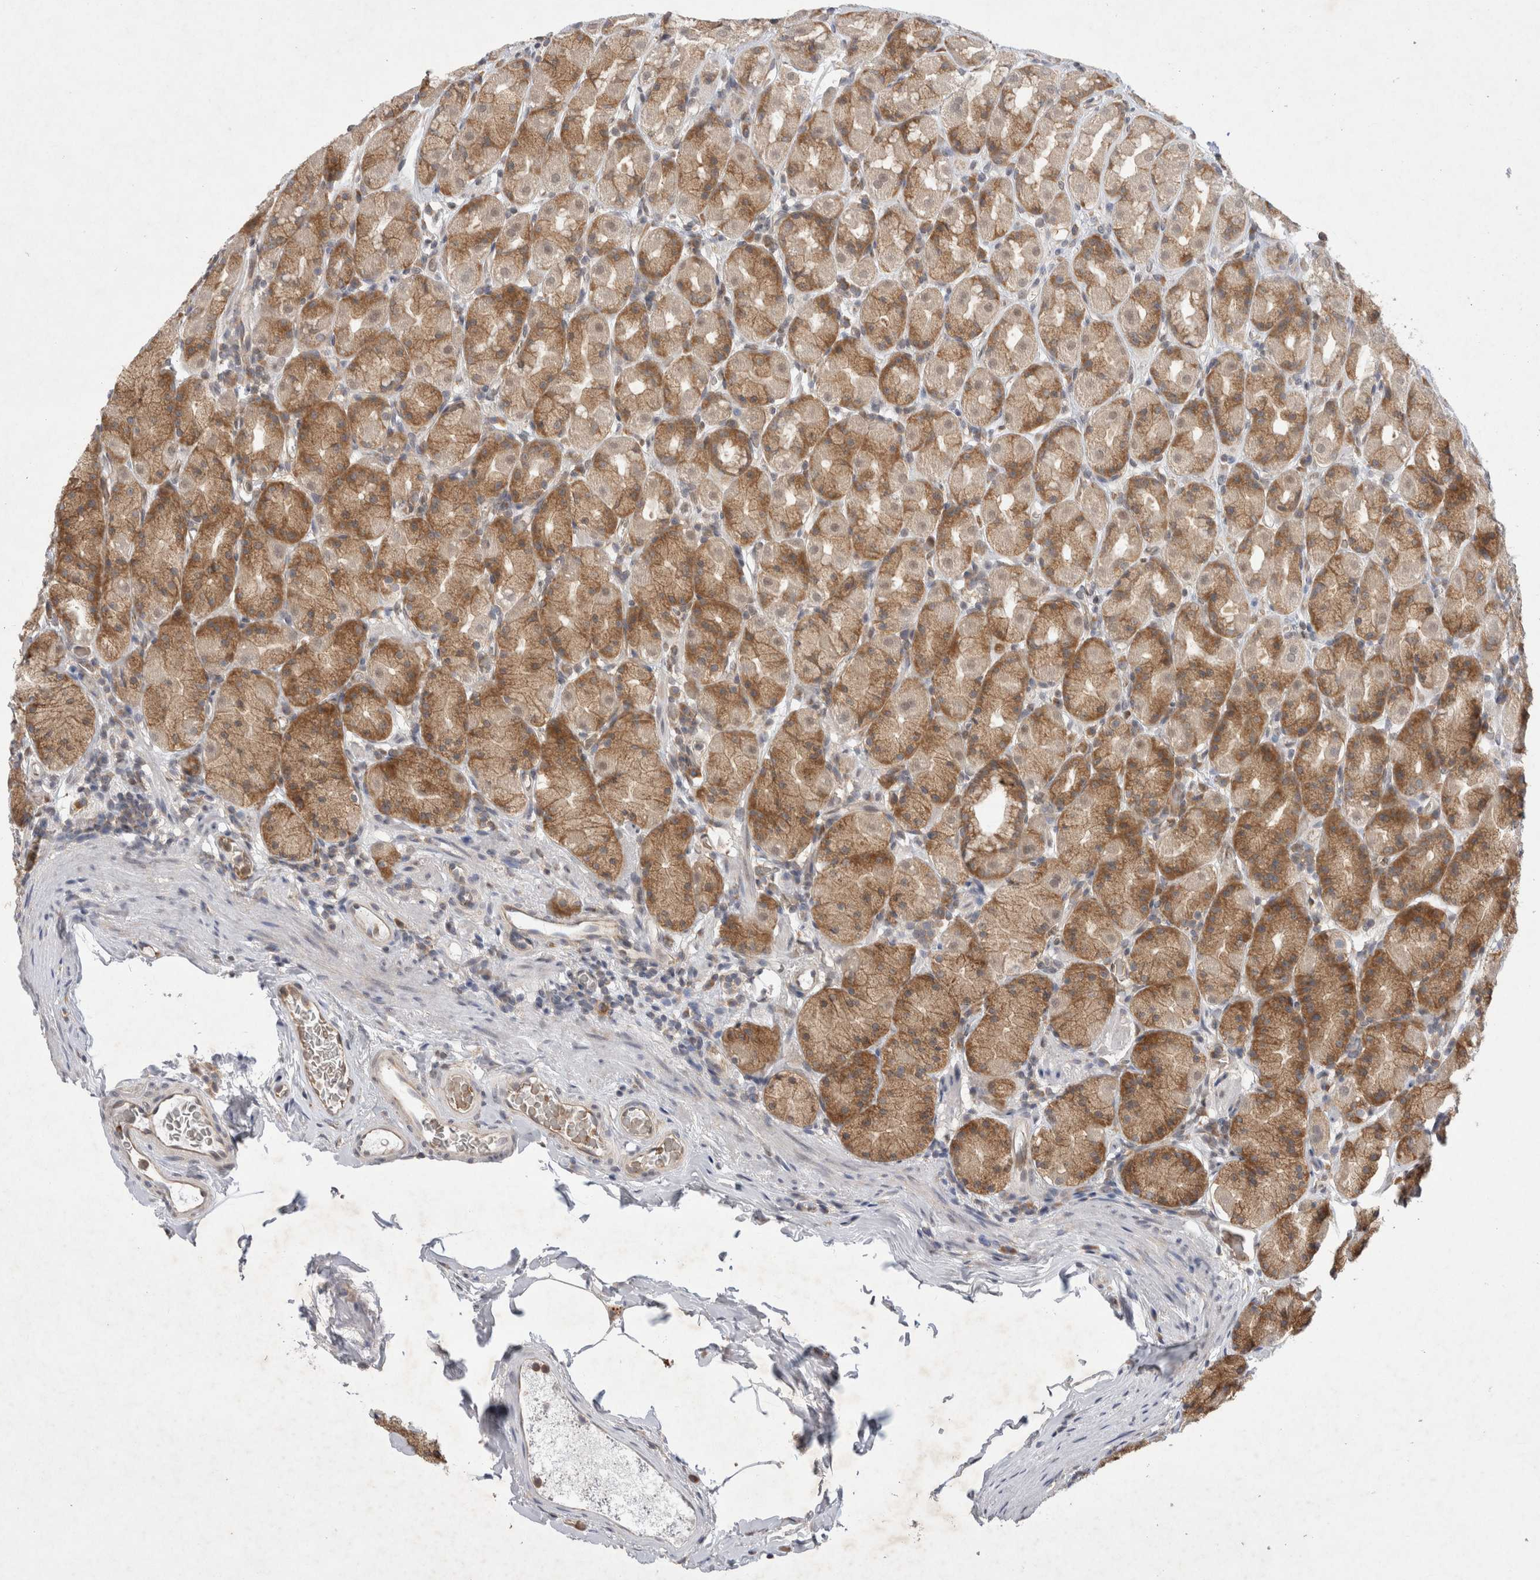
{"staining": {"intensity": "moderate", "quantity": ">75%", "location": "cytoplasmic/membranous,nuclear"}, "tissue": "stomach", "cell_type": "Glandular cells", "image_type": "normal", "snomed": [{"axis": "morphology", "description": "Normal tissue, NOS"}, {"axis": "topography", "description": "Stomach, upper"}], "caption": "Immunohistochemical staining of normal stomach shows >75% levels of moderate cytoplasmic/membranous,nuclear protein positivity in about >75% of glandular cells.", "gene": "EIF3E", "patient": {"sex": "male", "age": 68}}